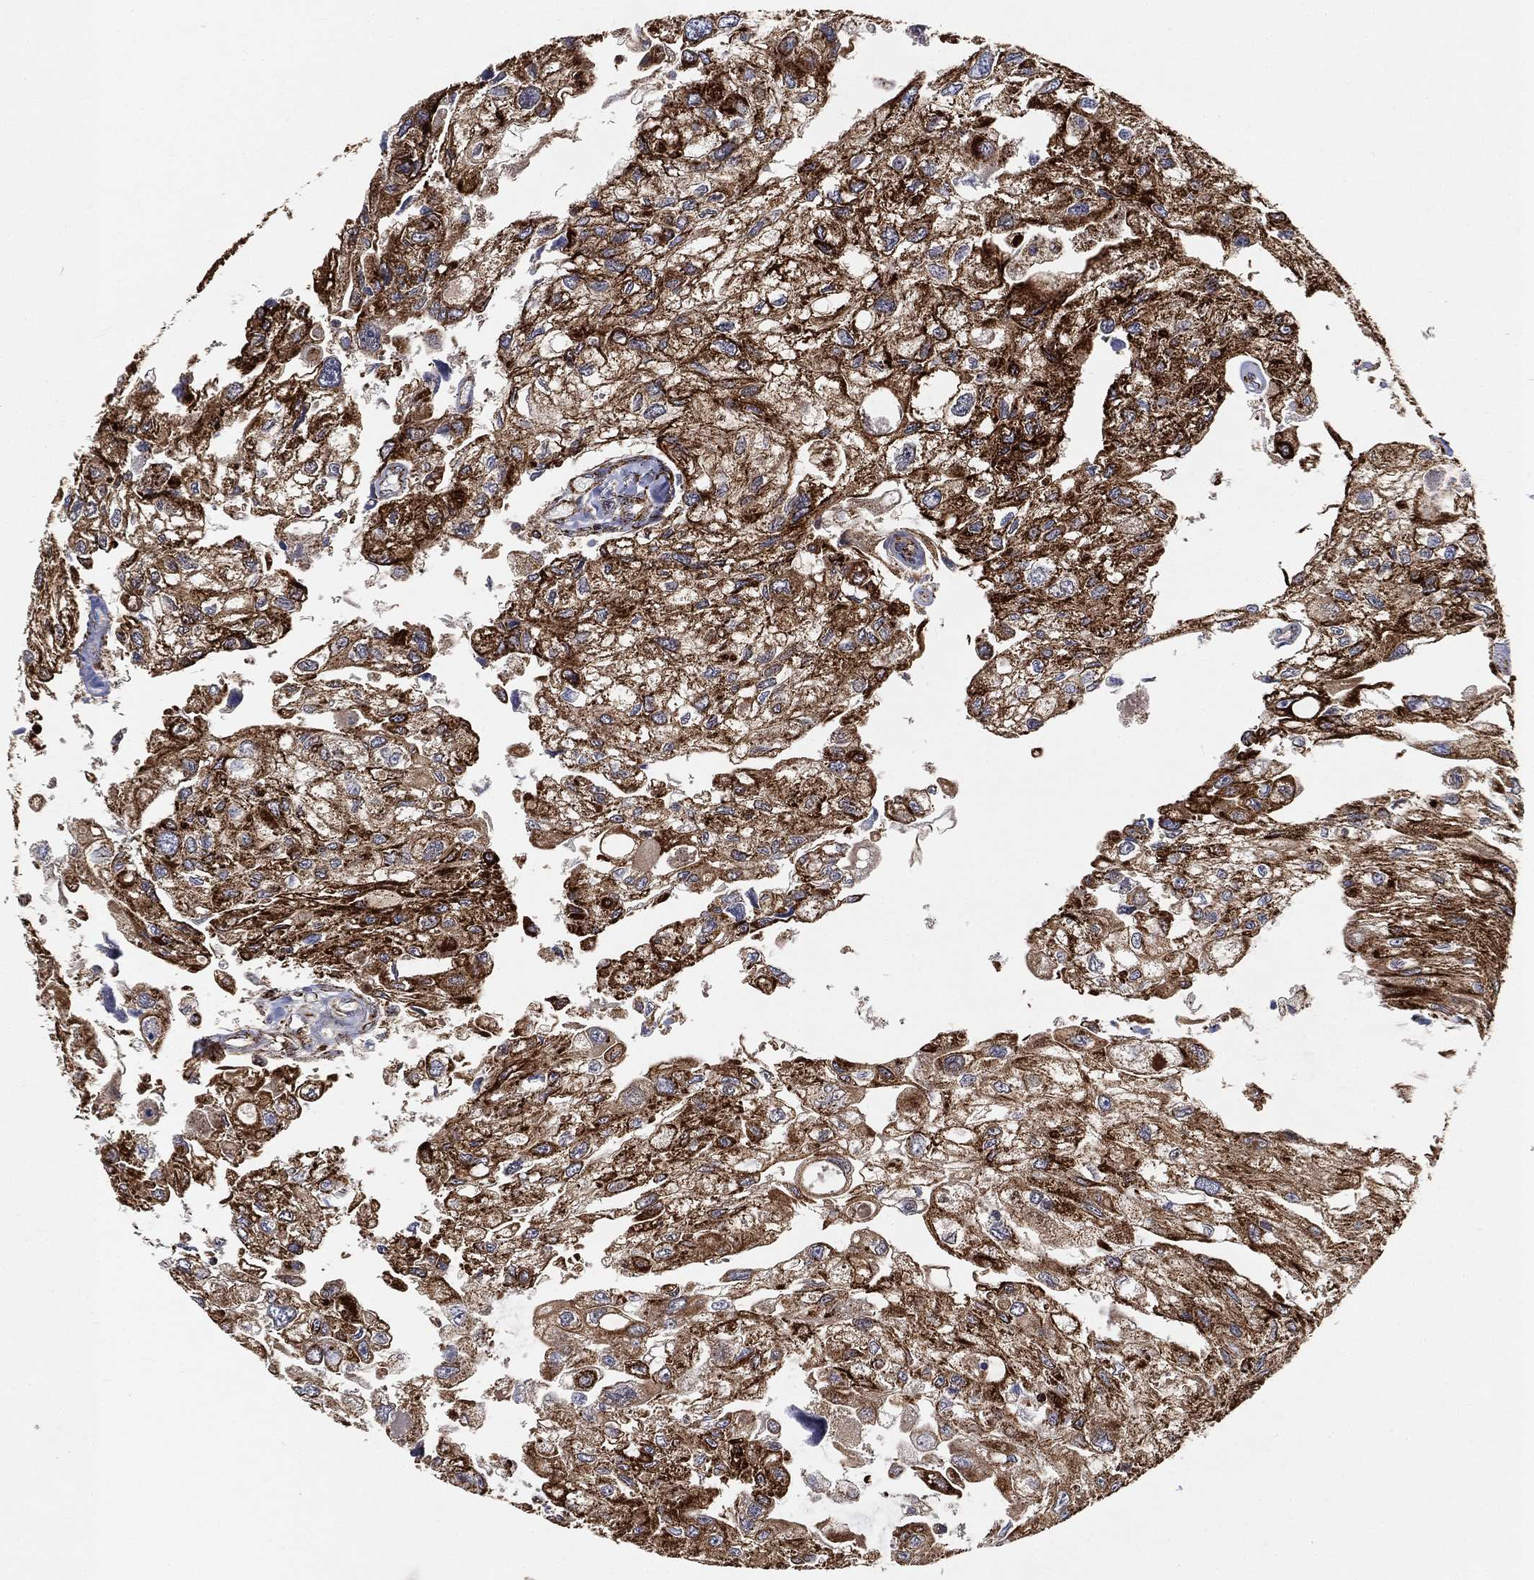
{"staining": {"intensity": "strong", "quantity": ">75%", "location": "cytoplasmic/membranous"}, "tissue": "urothelial cancer", "cell_type": "Tumor cells", "image_type": "cancer", "snomed": [{"axis": "morphology", "description": "Urothelial carcinoma, High grade"}, {"axis": "topography", "description": "Urinary bladder"}], "caption": "Strong cytoplasmic/membranous positivity for a protein is present in approximately >75% of tumor cells of urothelial cancer using immunohistochemistry.", "gene": "SLC38A7", "patient": {"sex": "male", "age": 59}}